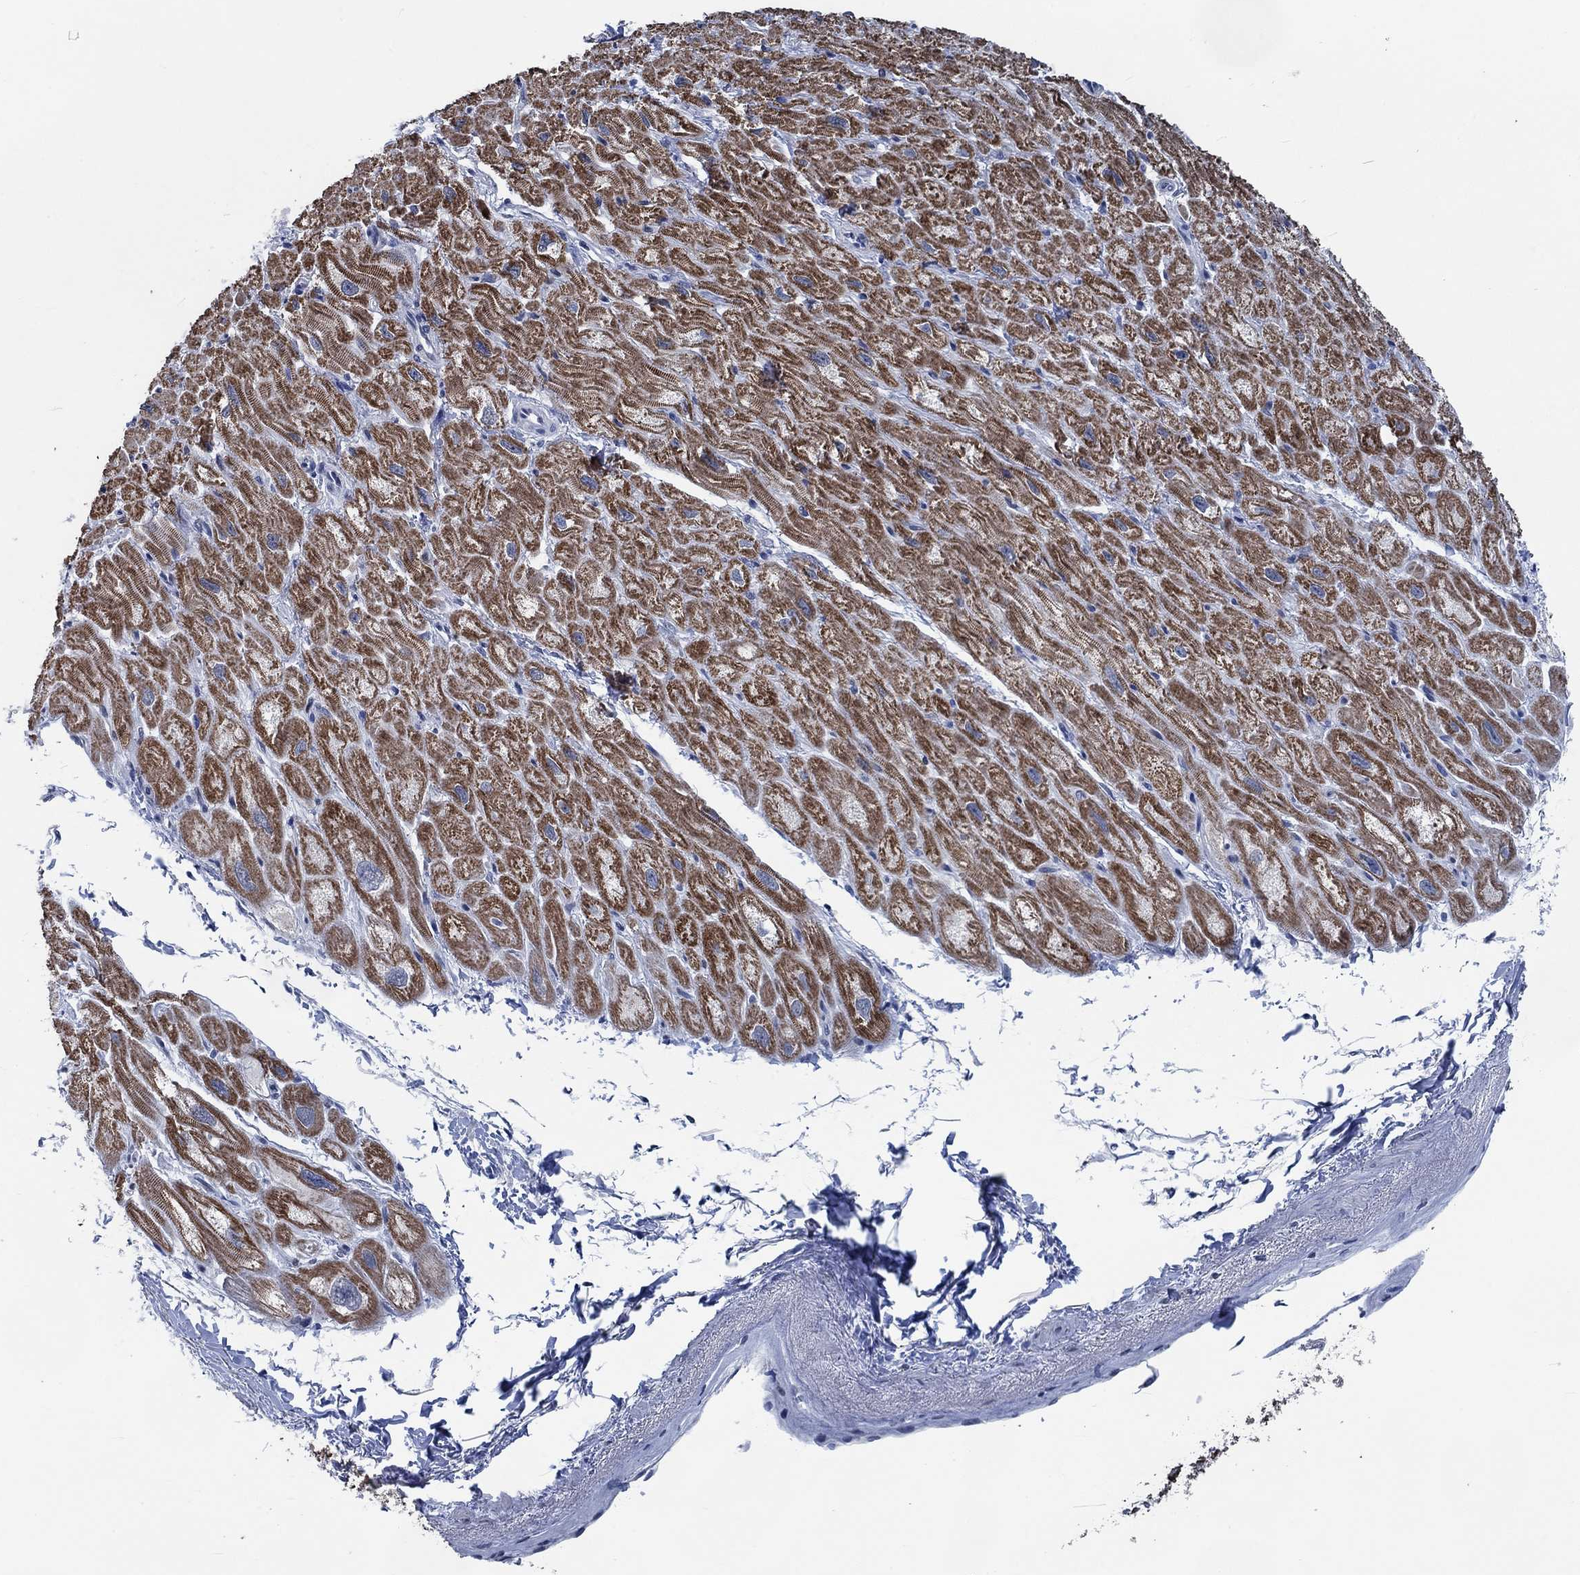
{"staining": {"intensity": "strong", "quantity": "25%-75%", "location": "cytoplasmic/membranous"}, "tissue": "heart muscle", "cell_type": "Cardiomyocytes", "image_type": "normal", "snomed": [{"axis": "morphology", "description": "Normal tissue, NOS"}, {"axis": "topography", "description": "Heart"}], "caption": "Immunohistochemical staining of unremarkable human heart muscle displays strong cytoplasmic/membranous protein positivity in approximately 25%-75% of cardiomyocytes.", "gene": "OBSCN", "patient": {"sex": "male", "age": 66}}